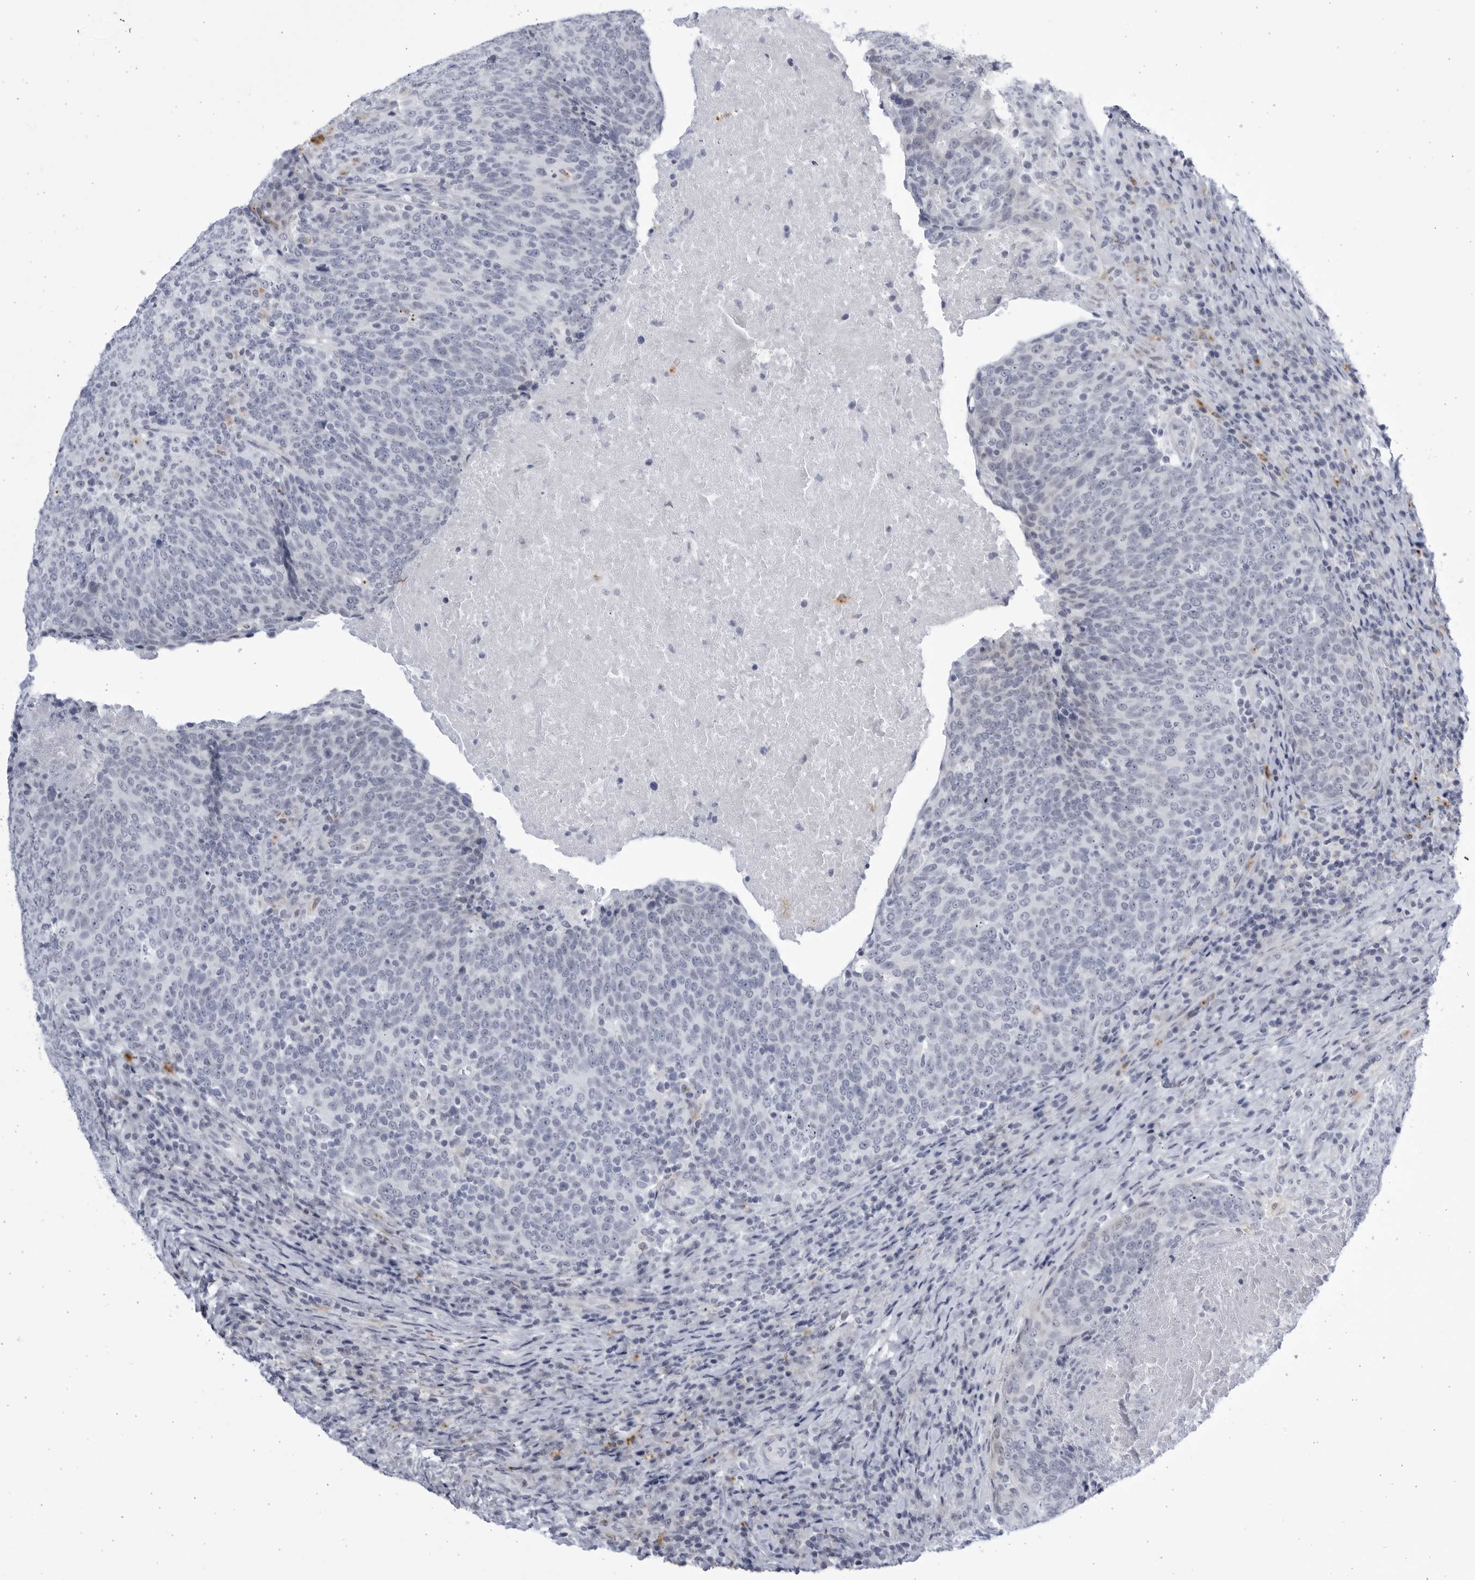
{"staining": {"intensity": "negative", "quantity": "none", "location": "none"}, "tissue": "head and neck cancer", "cell_type": "Tumor cells", "image_type": "cancer", "snomed": [{"axis": "morphology", "description": "Squamous cell carcinoma, NOS"}, {"axis": "morphology", "description": "Squamous cell carcinoma, metastatic, NOS"}, {"axis": "topography", "description": "Lymph node"}, {"axis": "topography", "description": "Head-Neck"}], "caption": "Micrograph shows no protein positivity in tumor cells of metastatic squamous cell carcinoma (head and neck) tissue.", "gene": "CCDC181", "patient": {"sex": "male", "age": 62}}